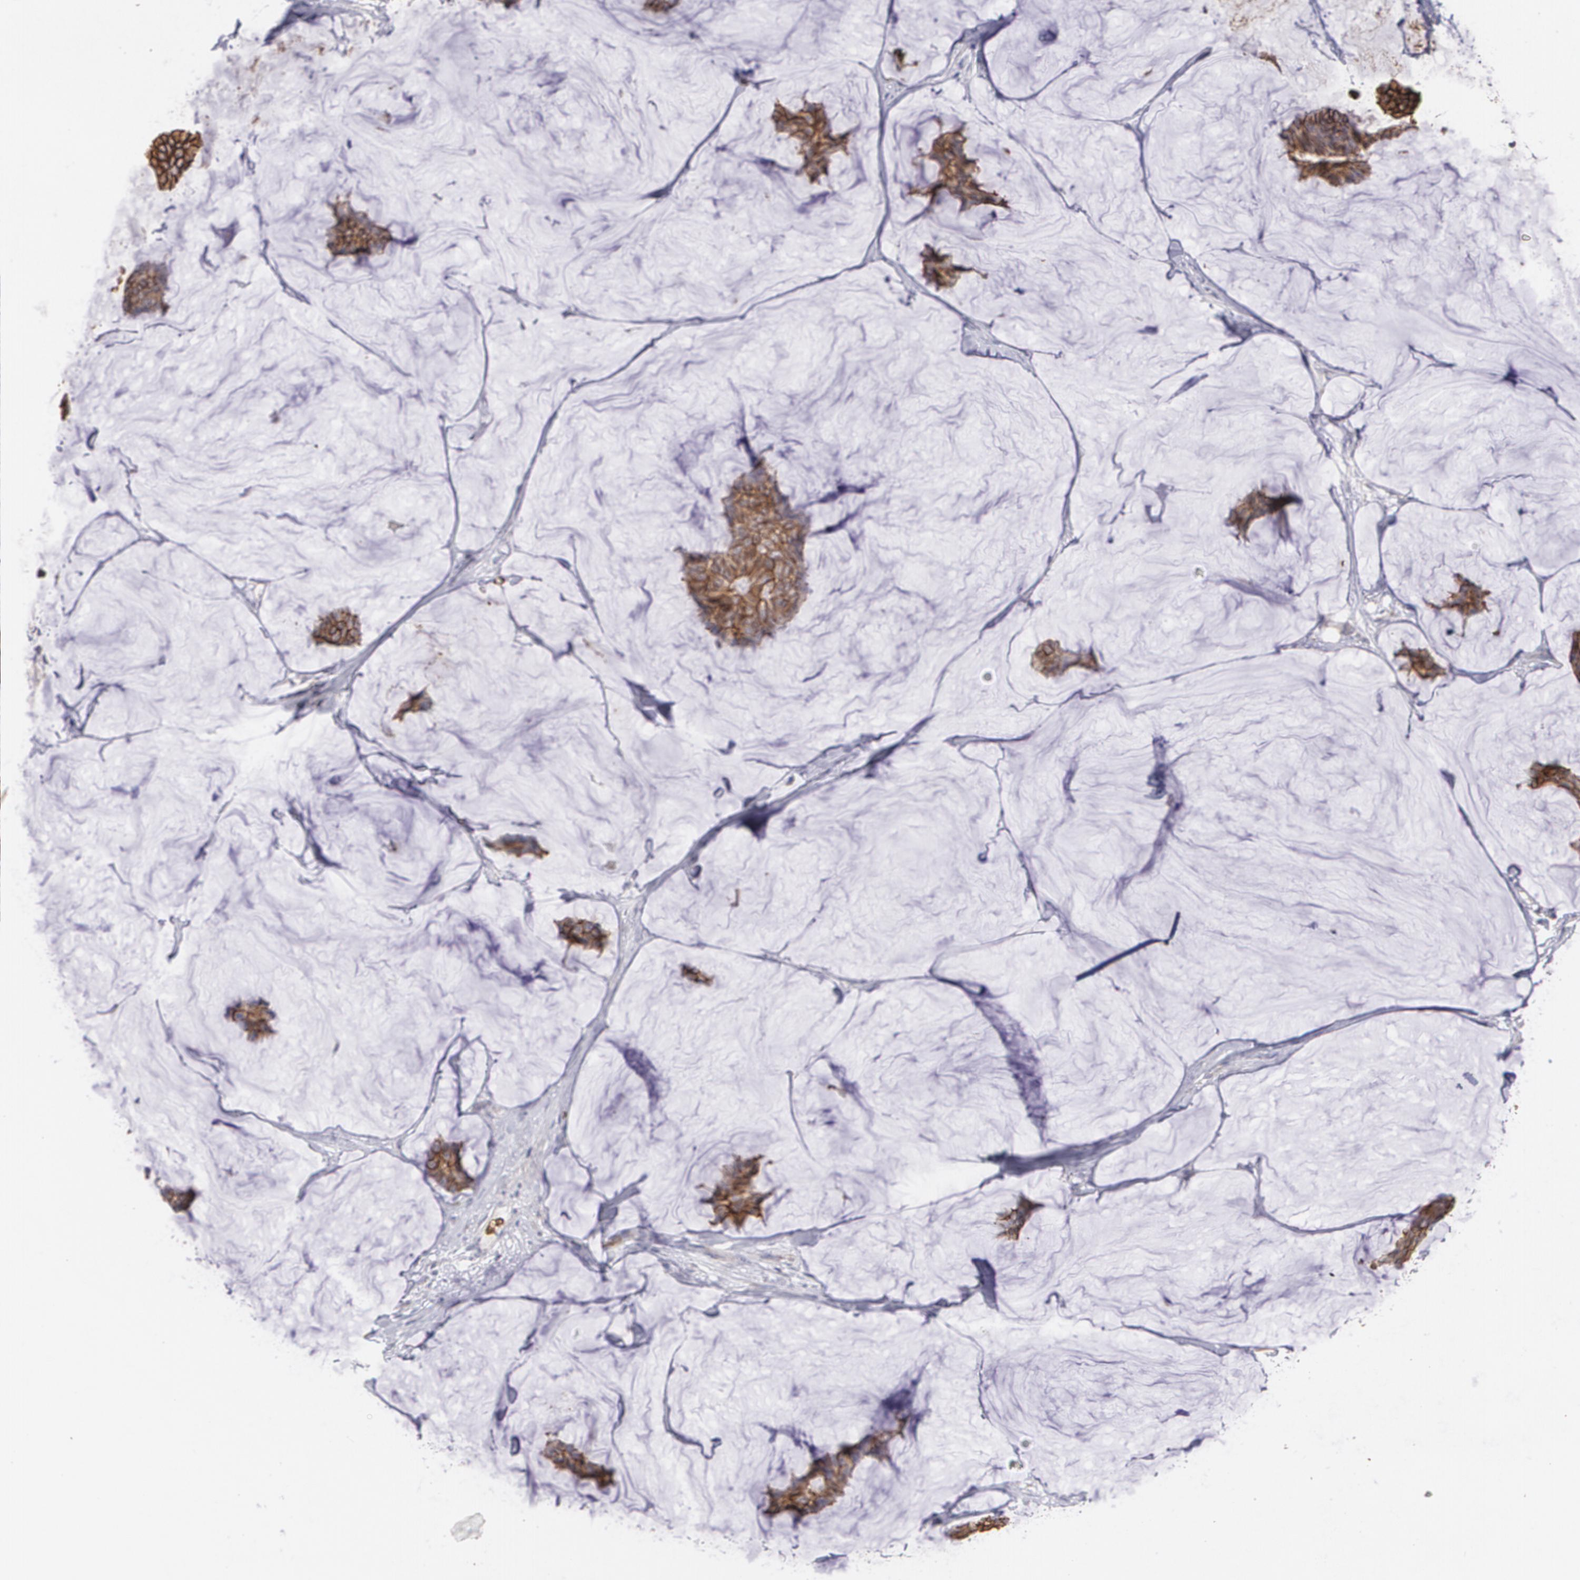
{"staining": {"intensity": "strong", "quantity": ">75%", "location": "cytoplasmic/membranous"}, "tissue": "breast cancer", "cell_type": "Tumor cells", "image_type": "cancer", "snomed": [{"axis": "morphology", "description": "Duct carcinoma"}, {"axis": "topography", "description": "Breast"}], "caption": "Immunohistochemistry (IHC) histopathology image of neoplastic tissue: human invasive ductal carcinoma (breast) stained using immunohistochemistry displays high levels of strong protein expression localized specifically in the cytoplasmic/membranous of tumor cells, appearing as a cytoplasmic/membranous brown color.", "gene": "SLC2A1", "patient": {"sex": "female", "age": 93}}